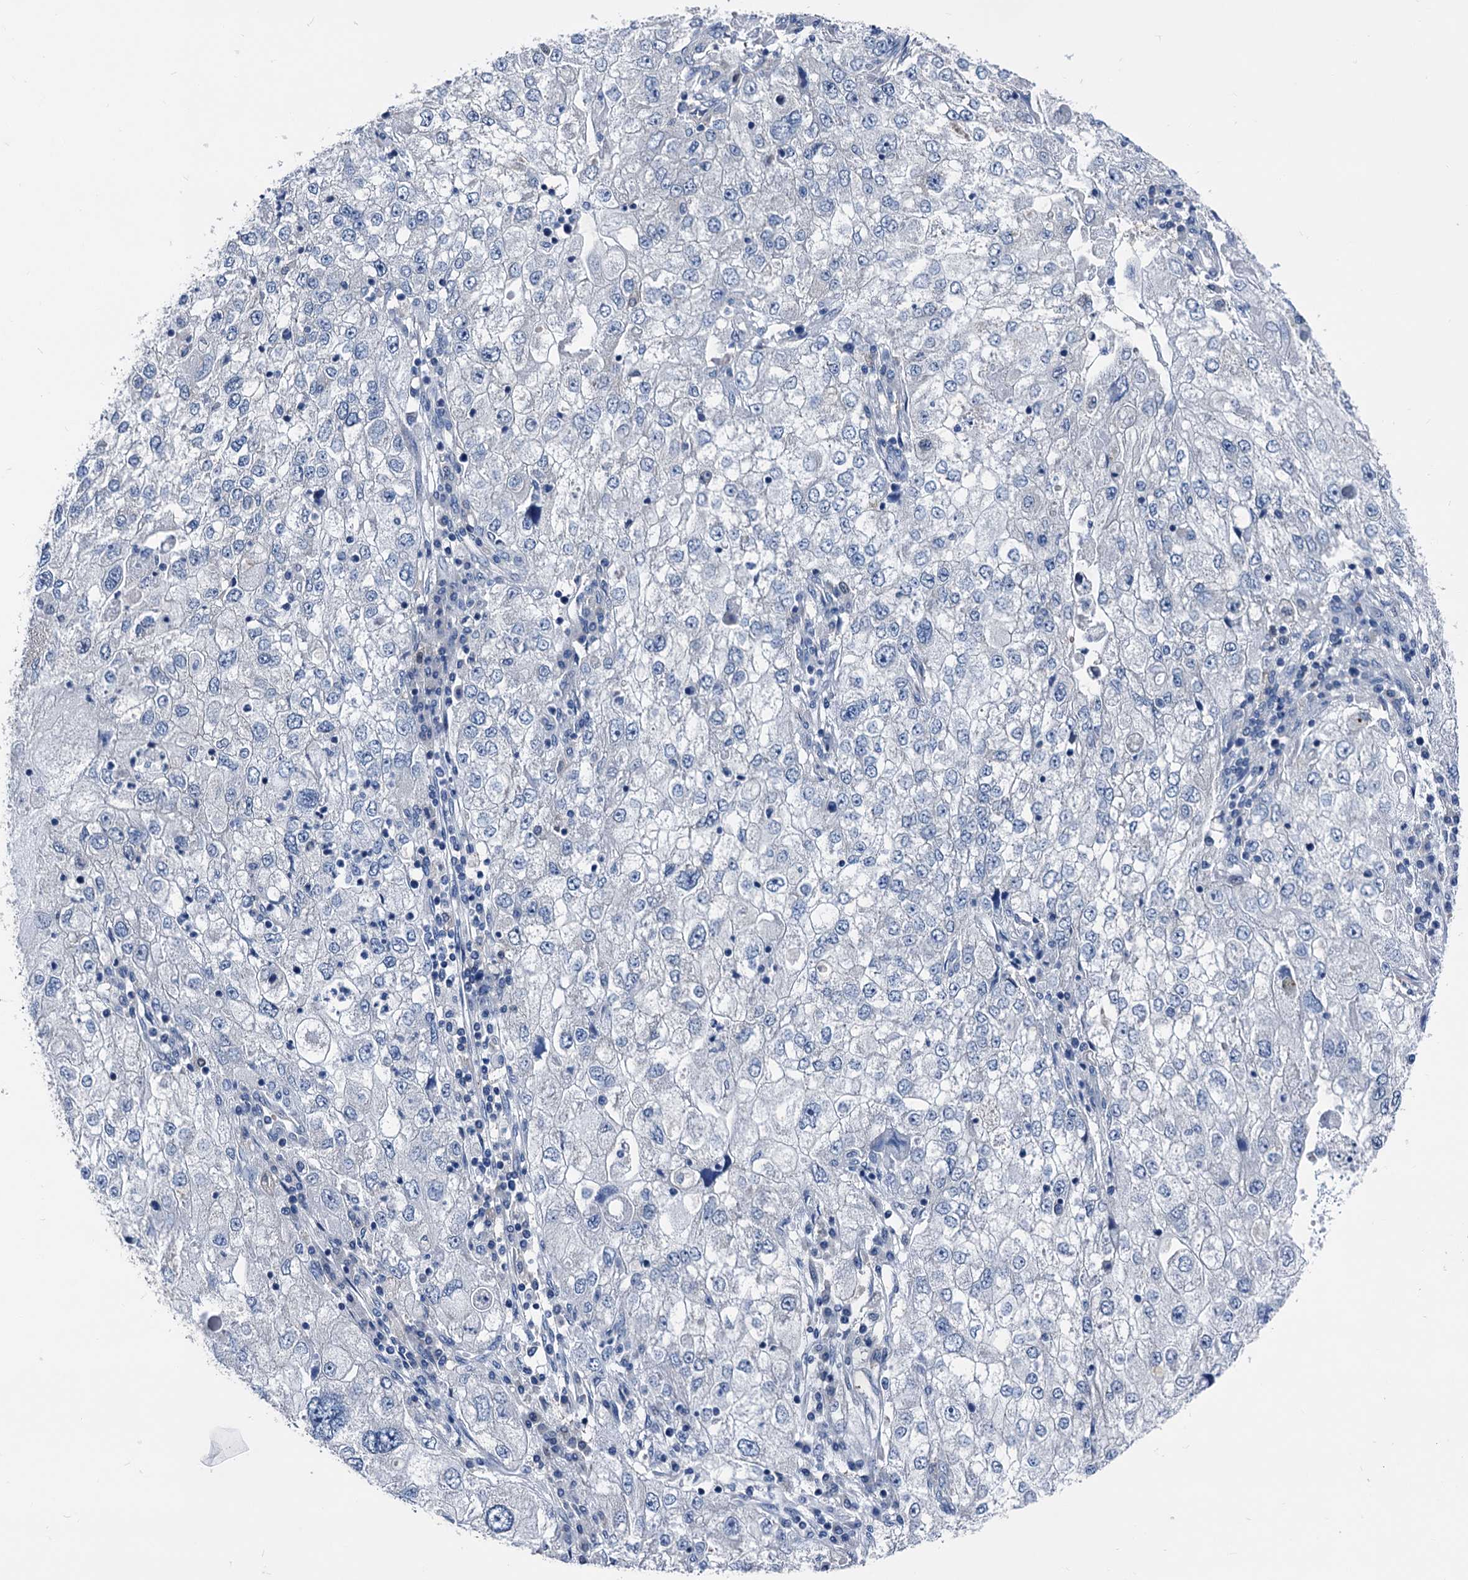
{"staining": {"intensity": "negative", "quantity": "none", "location": "none"}, "tissue": "endometrial cancer", "cell_type": "Tumor cells", "image_type": "cancer", "snomed": [{"axis": "morphology", "description": "Adenocarcinoma, NOS"}, {"axis": "topography", "description": "Endometrium"}], "caption": "Protein analysis of adenocarcinoma (endometrial) displays no significant positivity in tumor cells. (DAB immunohistochemistry (IHC) visualized using brightfield microscopy, high magnification).", "gene": "GLO1", "patient": {"sex": "female", "age": 49}}